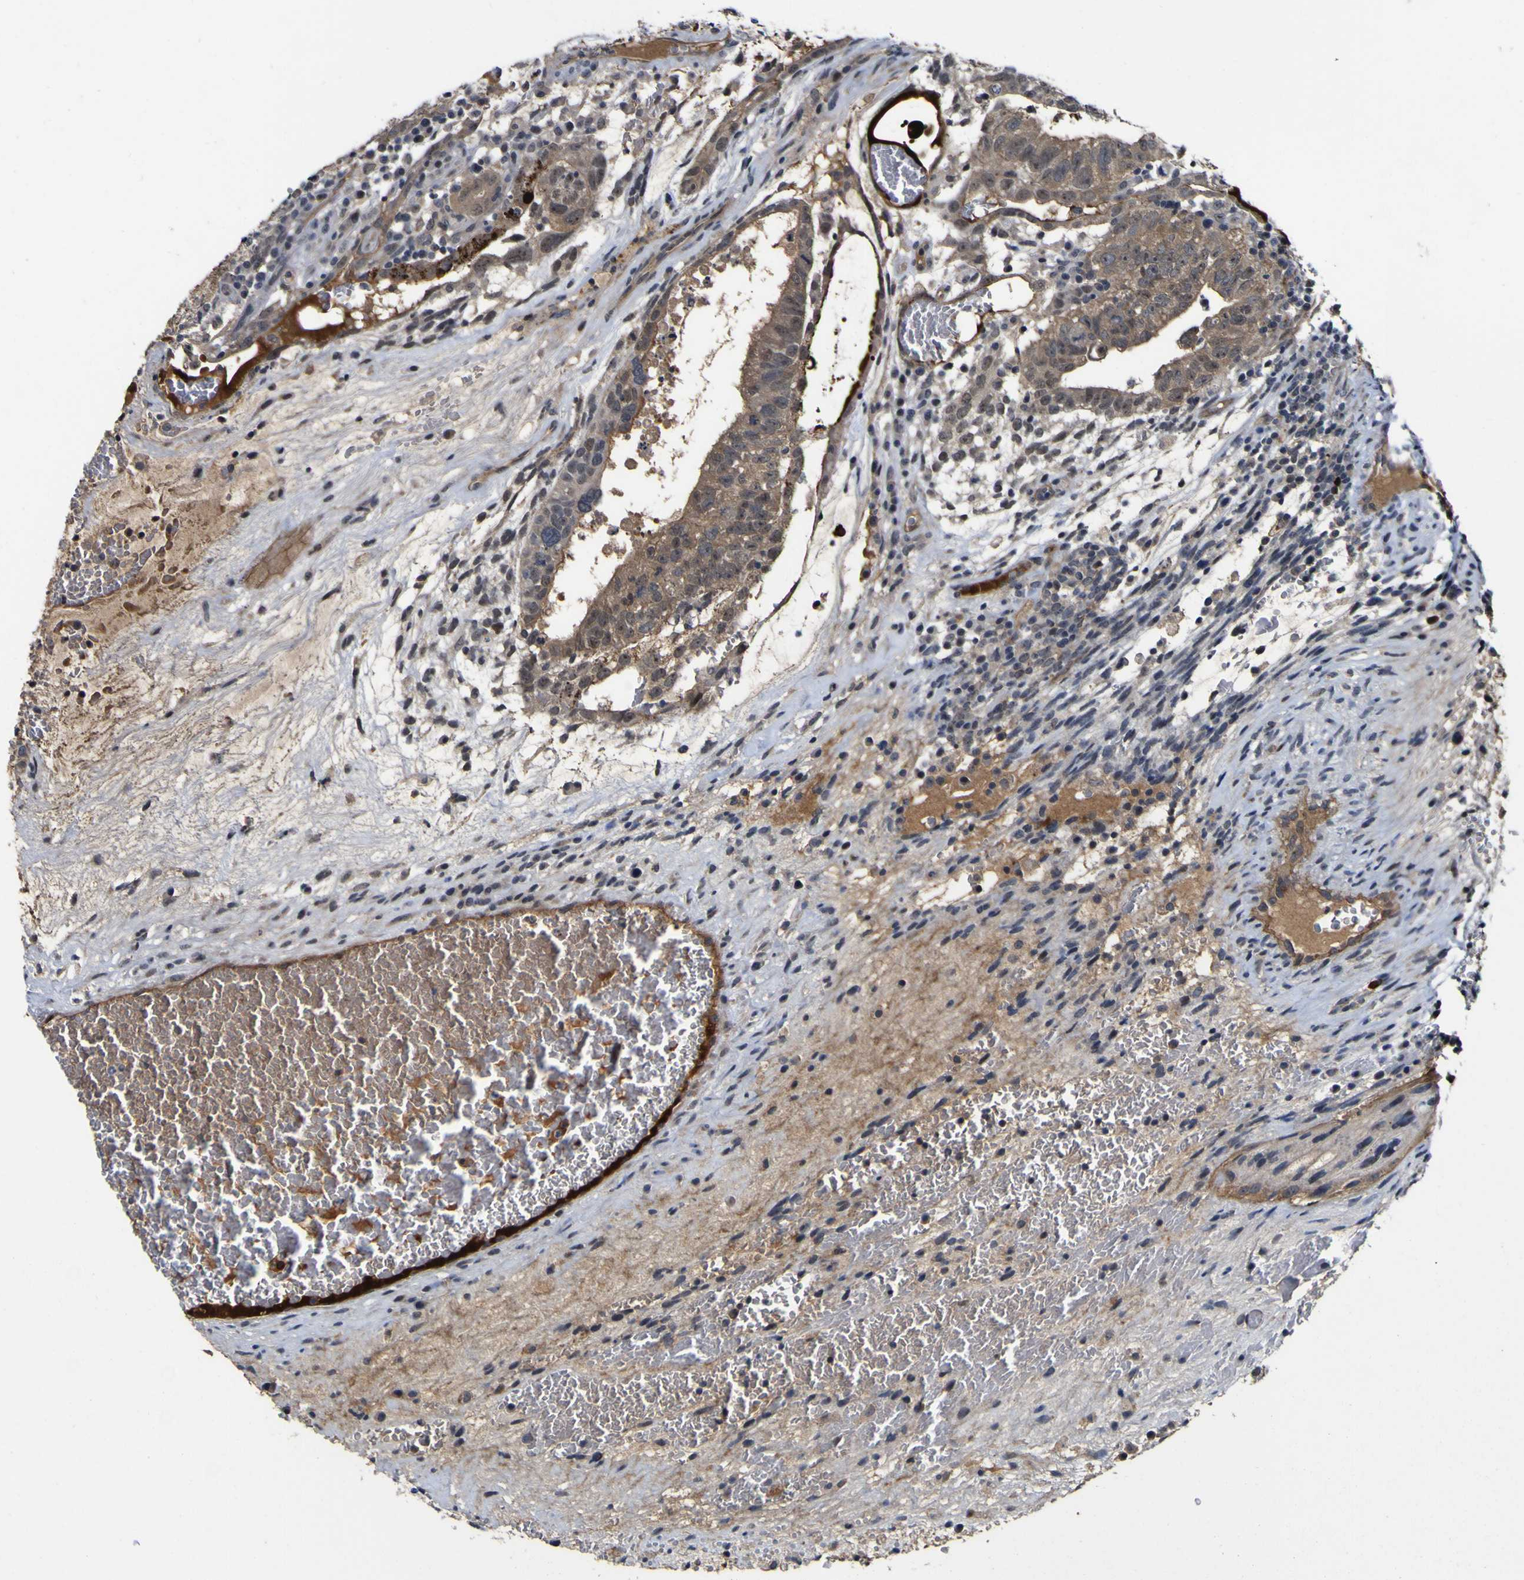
{"staining": {"intensity": "moderate", "quantity": ">75%", "location": "cytoplasmic/membranous"}, "tissue": "testis cancer", "cell_type": "Tumor cells", "image_type": "cancer", "snomed": [{"axis": "morphology", "description": "Seminoma, NOS"}, {"axis": "morphology", "description": "Carcinoma, Embryonal, NOS"}, {"axis": "topography", "description": "Testis"}], "caption": "The micrograph shows staining of testis seminoma, revealing moderate cytoplasmic/membranous protein staining (brown color) within tumor cells.", "gene": "CCL2", "patient": {"sex": "male", "age": 52}}